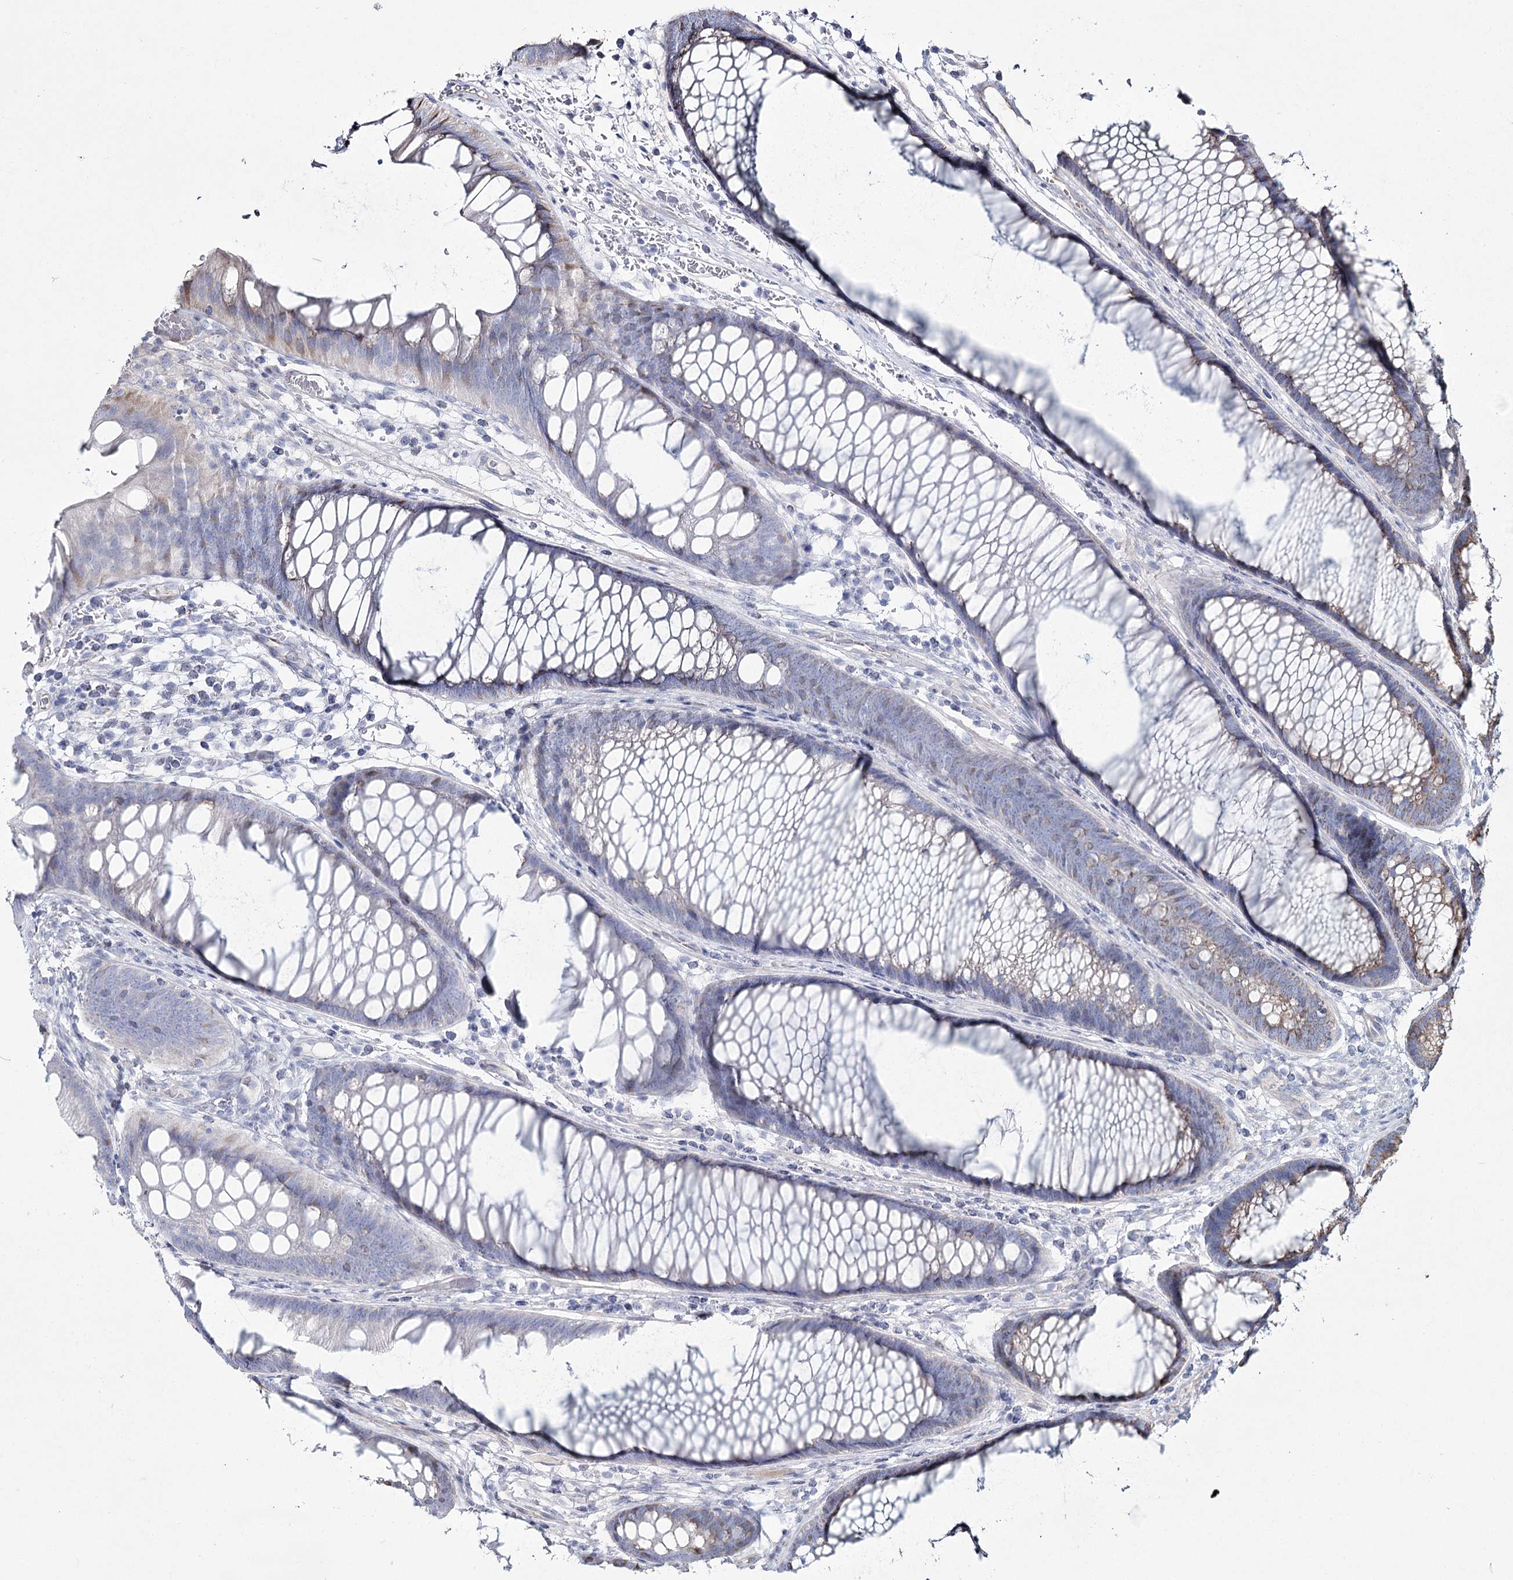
{"staining": {"intensity": "negative", "quantity": "none", "location": "none"}, "tissue": "colon", "cell_type": "Endothelial cells", "image_type": "normal", "snomed": [{"axis": "morphology", "description": "Normal tissue, NOS"}, {"axis": "topography", "description": "Colon"}], "caption": "Colon was stained to show a protein in brown. There is no significant positivity in endothelial cells. (Brightfield microscopy of DAB (3,3'-diaminobenzidine) IHC at high magnification).", "gene": "ME3", "patient": {"sex": "female", "age": 82}}